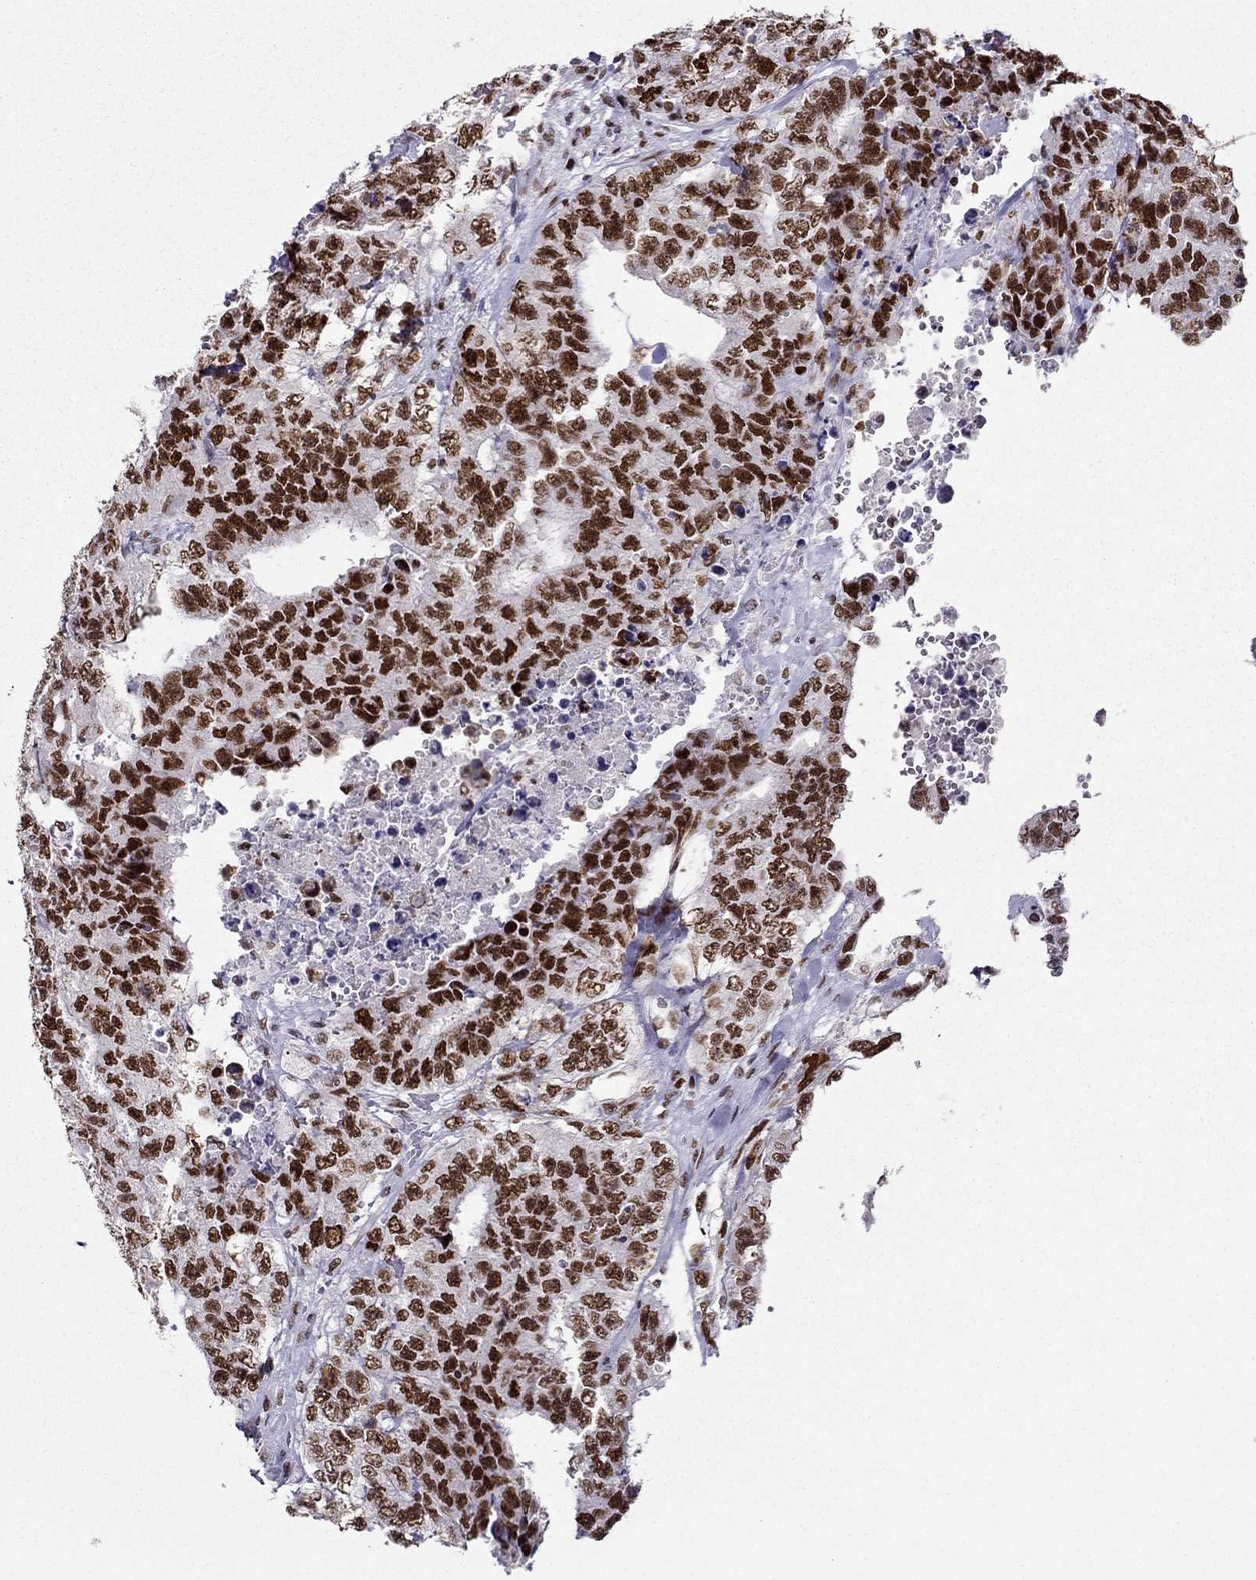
{"staining": {"intensity": "strong", "quantity": ">75%", "location": "nuclear"}, "tissue": "testis cancer", "cell_type": "Tumor cells", "image_type": "cancer", "snomed": [{"axis": "morphology", "description": "Carcinoma, Embryonal, NOS"}, {"axis": "topography", "description": "Testis"}], "caption": "A high-resolution histopathology image shows immunohistochemistry (IHC) staining of testis cancer, which reveals strong nuclear expression in about >75% of tumor cells. The staining is performed using DAB brown chromogen to label protein expression. The nuclei are counter-stained blue using hematoxylin.", "gene": "ZNF420", "patient": {"sex": "male", "age": 24}}